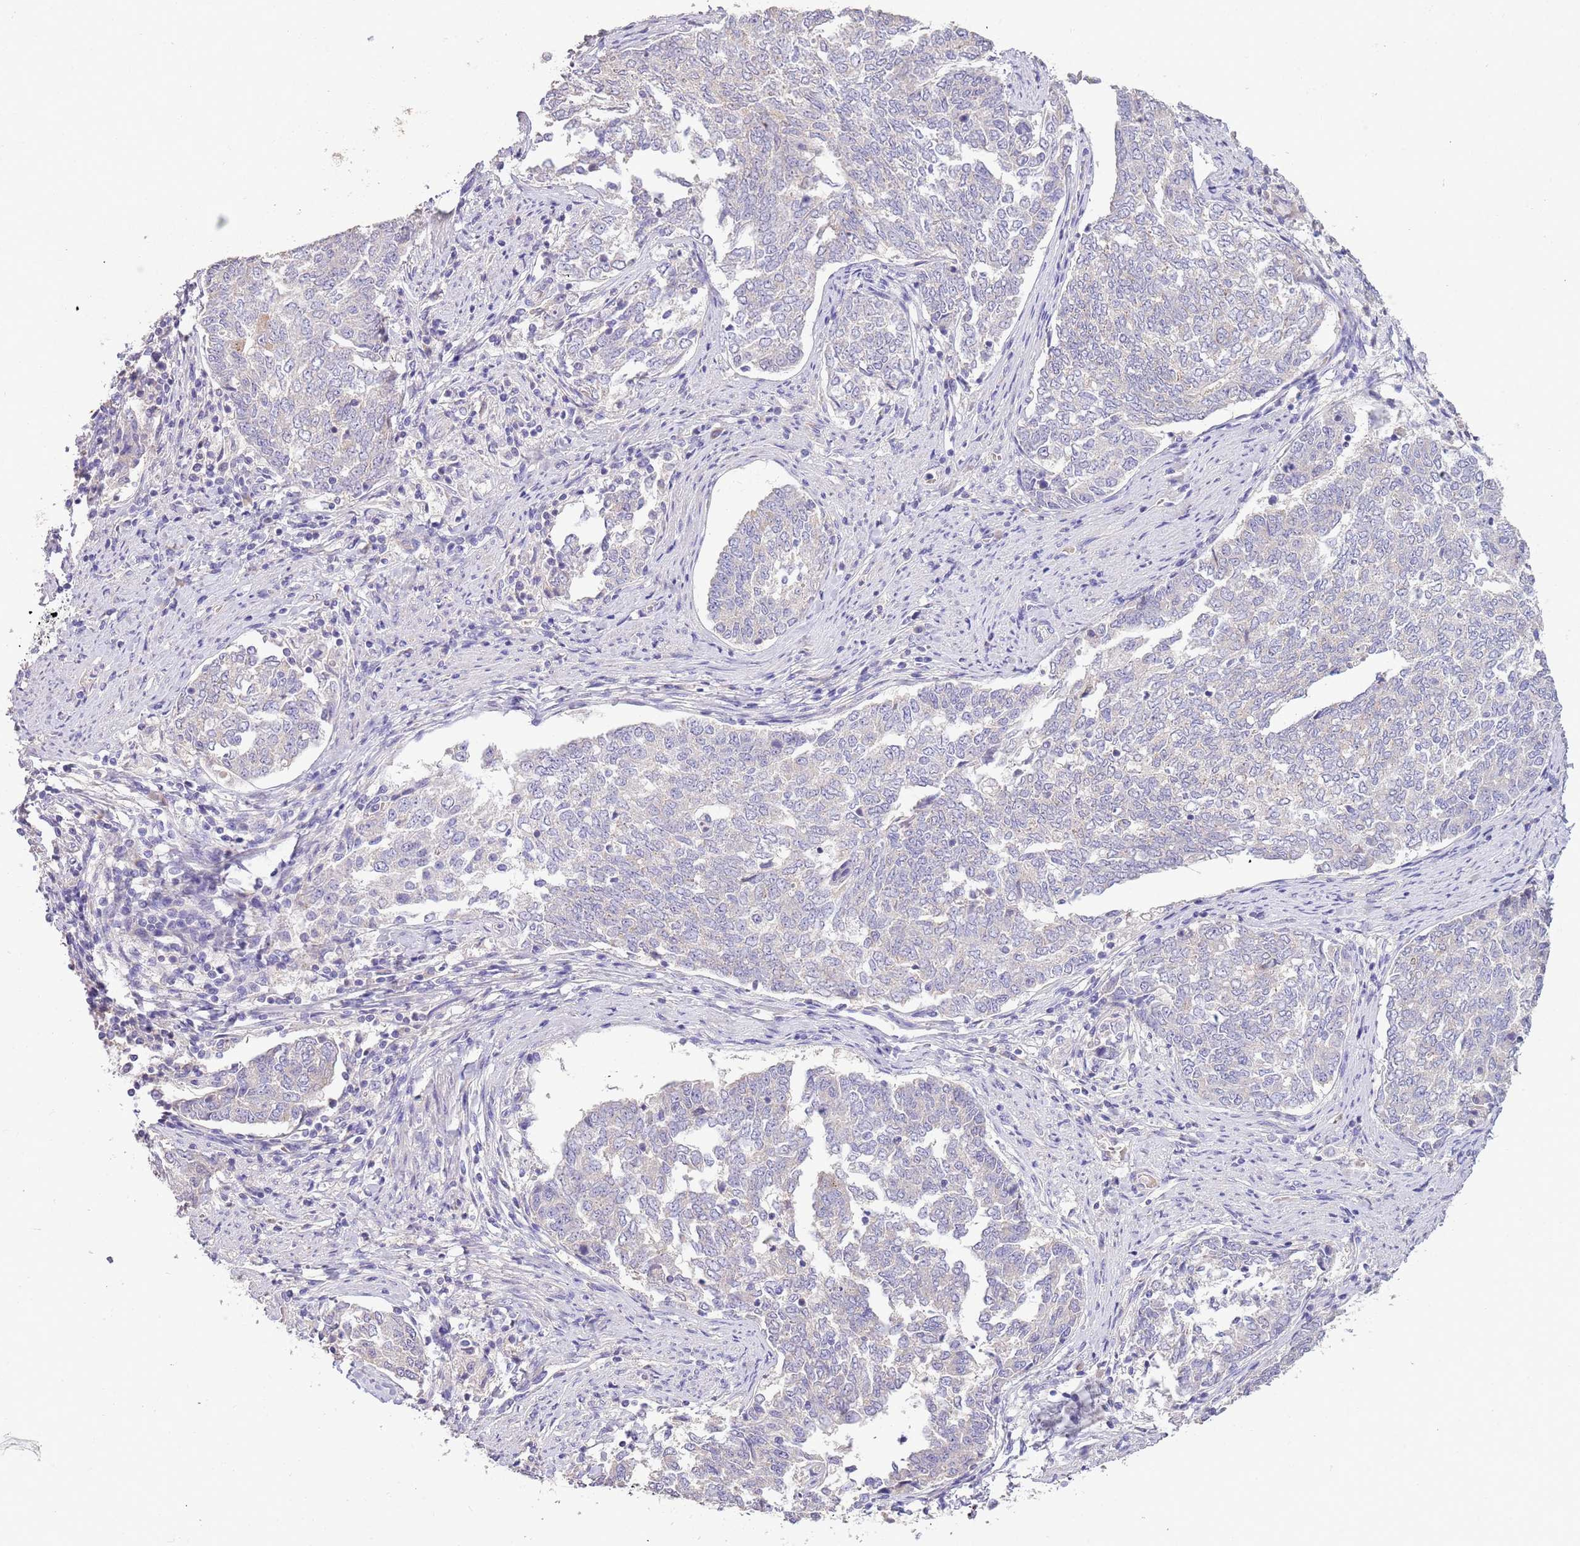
{"staining": {"intensity": "negative", "quantity": "none", "location": "none"}, "tissue": "endometrial cancer", "cell_type": "Tumor cells", "image_type": "cancer", "snomed": [{"axis": "morphology", "description": "Adenocarcinoma, NOS"}, {"axis": "topography", "description": "Endometrium"}], "caption": "Protein analysis of endometrial adenocarcinoma demonstrates no significant expression in tumor cells.", "gene": "ZNF658", "patient": {"sex": "female", "age": 80}}